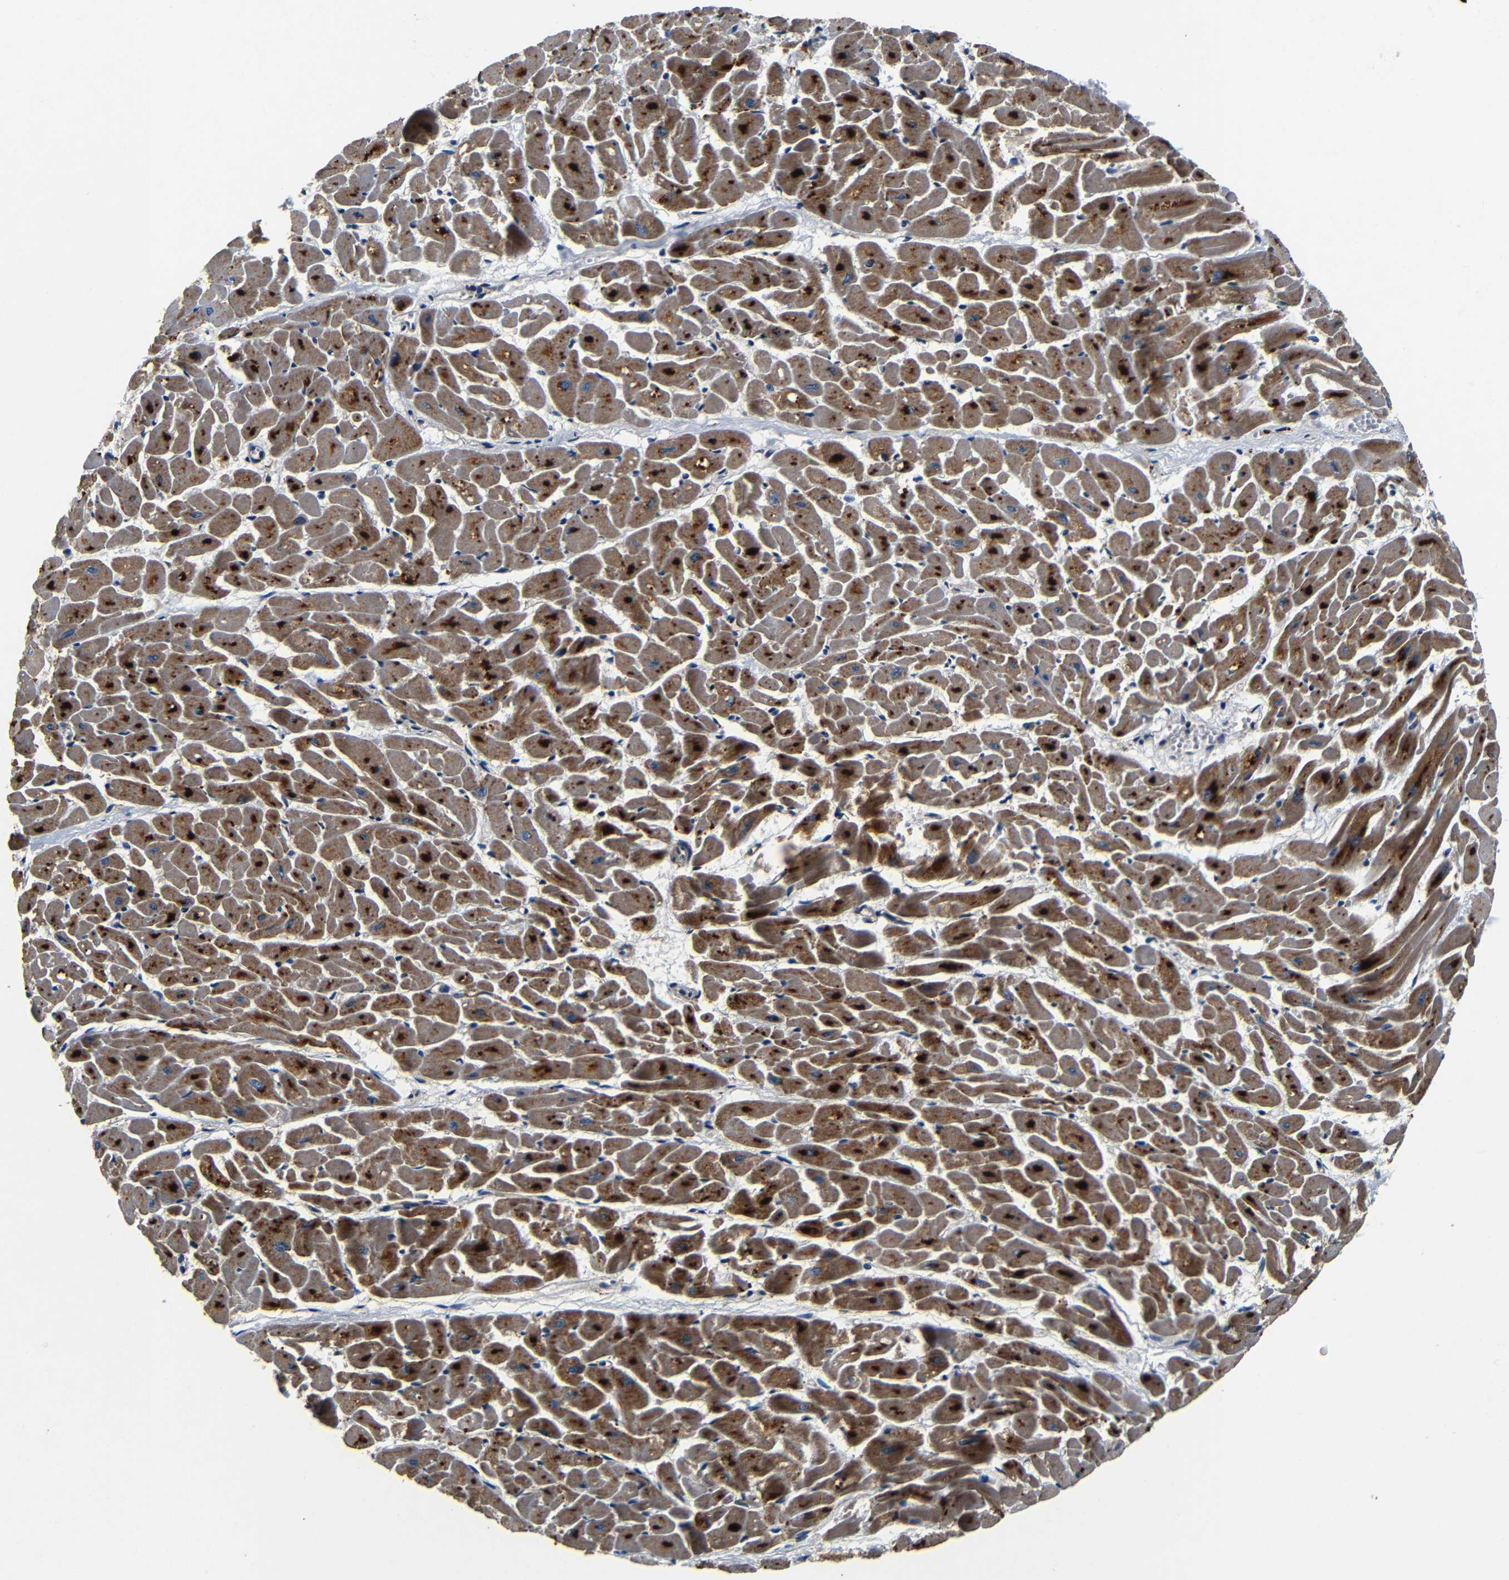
{"staining": {"intensity": "strong", "quantity": ">75%", "location": "cytoplasmic/membranous"}, "tissue": "heart muscle", "cell_type": "Cardiomyocytes", "image_type": "normal", "snomed": [{"axis": "morphology", "description": "Normal tissue, NOS"}, {"axis": "topography", "description": "Heart"}], "caption": "Immunohistochemical staining of benign heart muscle displays high levels of strong cytoplasmic/membranous positivity in approximately >75% of cardiomyocytes.", "gene": "MTX1", "patient": {"sex": "female", "age": 19}}